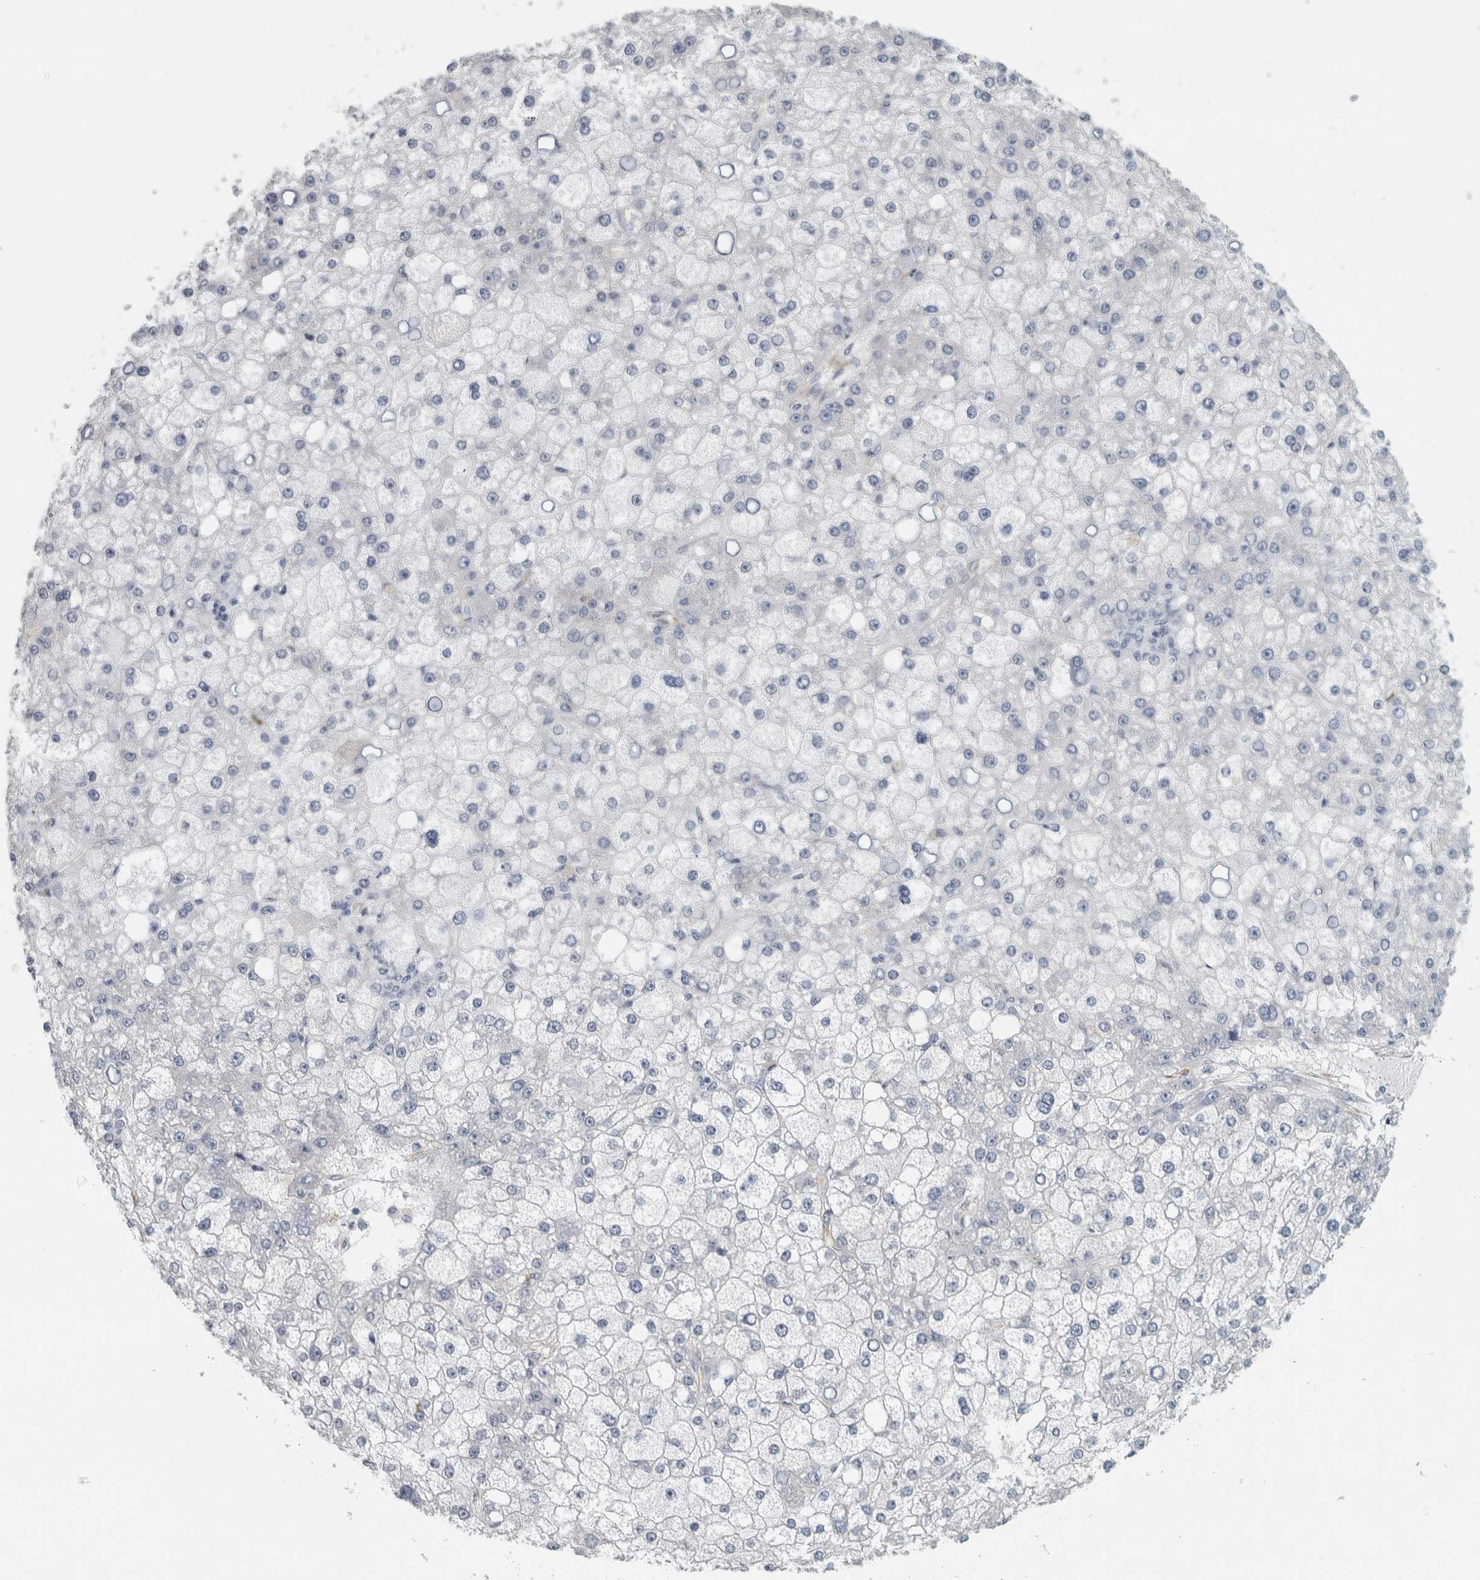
{"staining": {"intensity": "negative", "quantity": "none", "location": "none"}, "tissue": "liver cancer", "cell_type": "Tumor cells", "image_type": "cancer", "snomed": [{"axis": "morphology", "description": "Carcinoma, Hepatocellular, NOS"}, {"axis": "topography", "description": "Liver"}], "caption": "IHC image of human liver cancer (hepatocellular carcinoma) stained for a protein (brown), which reveals no expression in tumor cells. Nuclei are stained in blue.", "gene": "B3GNT3", "patient": {"sex": "male", "age": 67}}